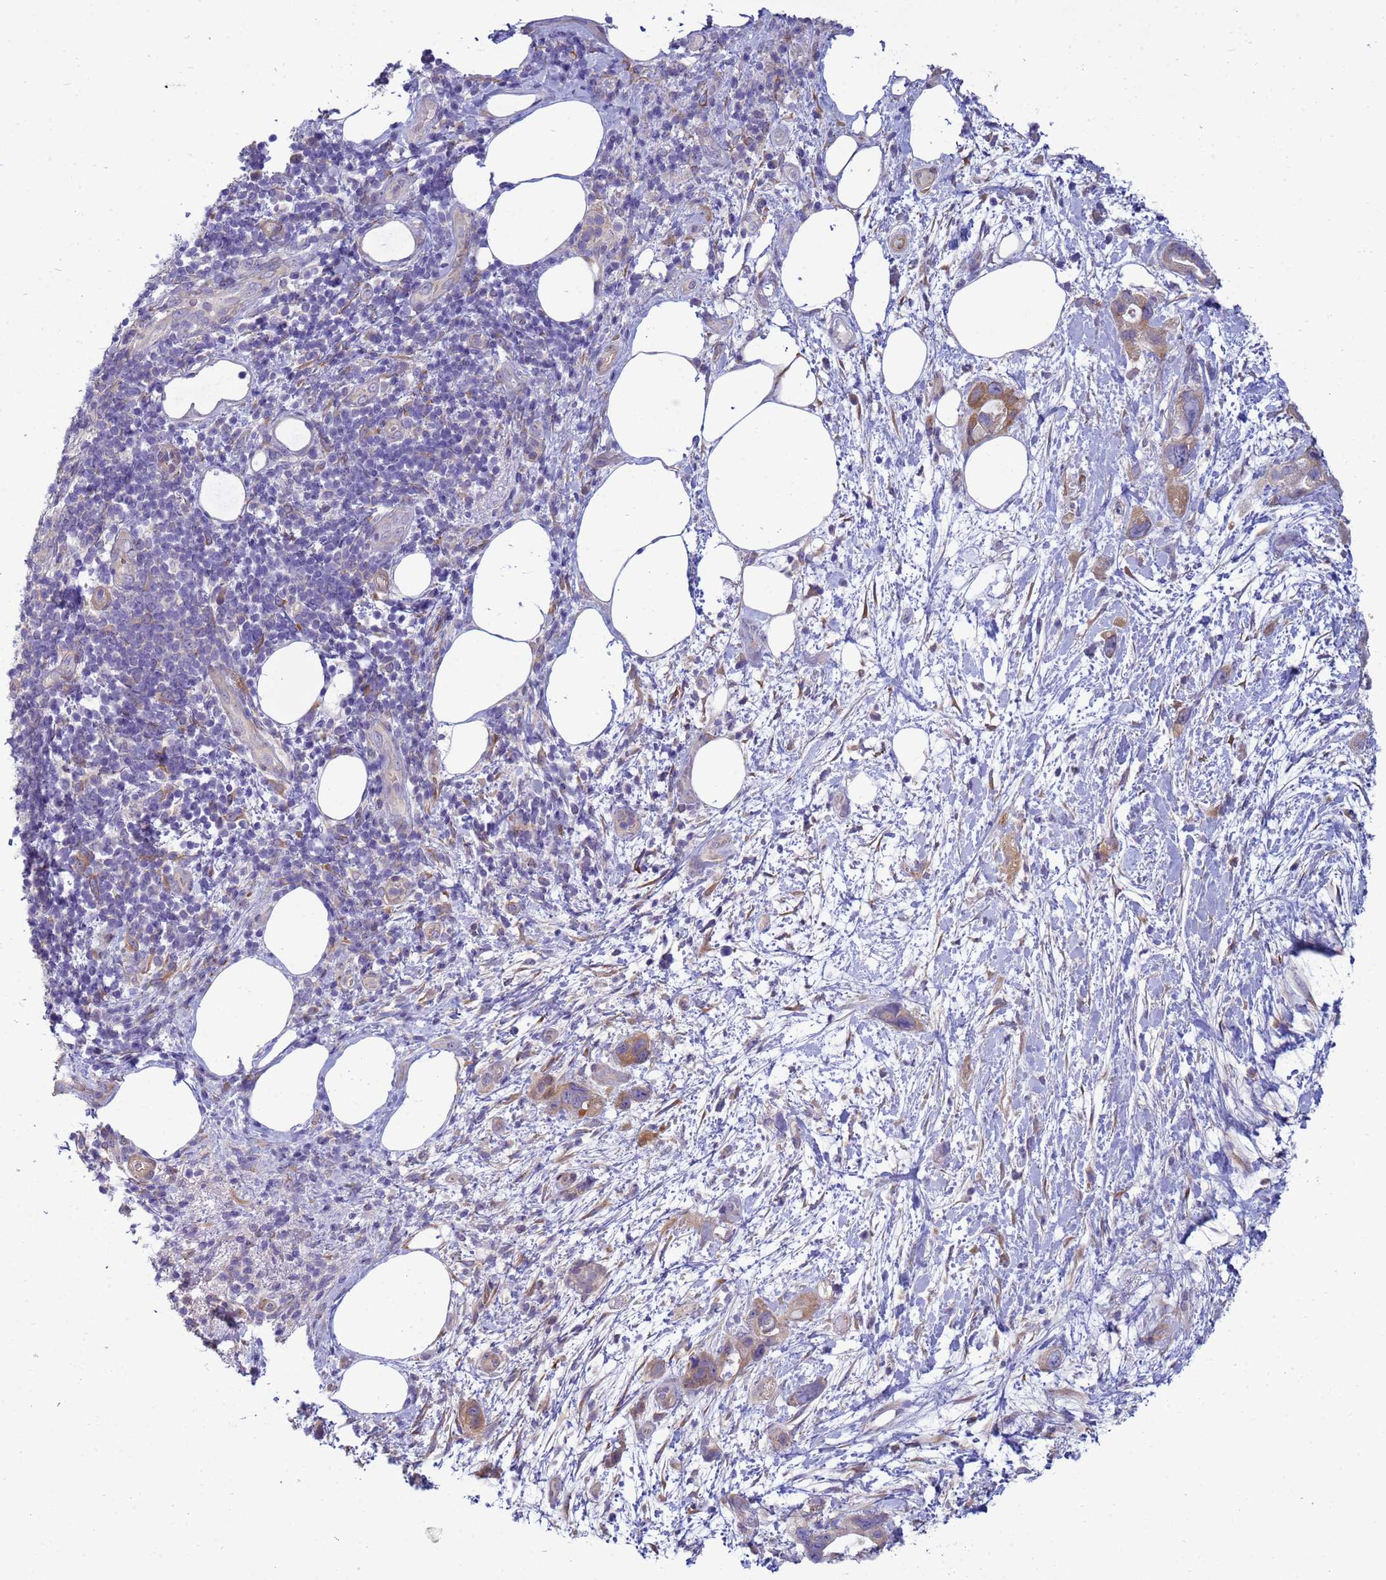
{"staining": {"intensity": "weak", "quantity": ">75%", "location": "cytoplasmic/membranous"}, "tissue": "pancreatic cancer", "cell_type": "Tumor cells", "image_type": "cancer", "snomed": [{"axis": "morphology", "description": "Adenocarcinoma, NOS"}, {"axis": "topography", "description": "Pancreas"}], "caption": "This histopathology image demonstrates immunohistochemistry staining of pancreatic cancer (adenocarcinoma), with low weak cytoplasmic/membranous staining in about >75% of tumor cells.", "gene": "TRPC6", "patient": {"sex": "female", "age": 61}}